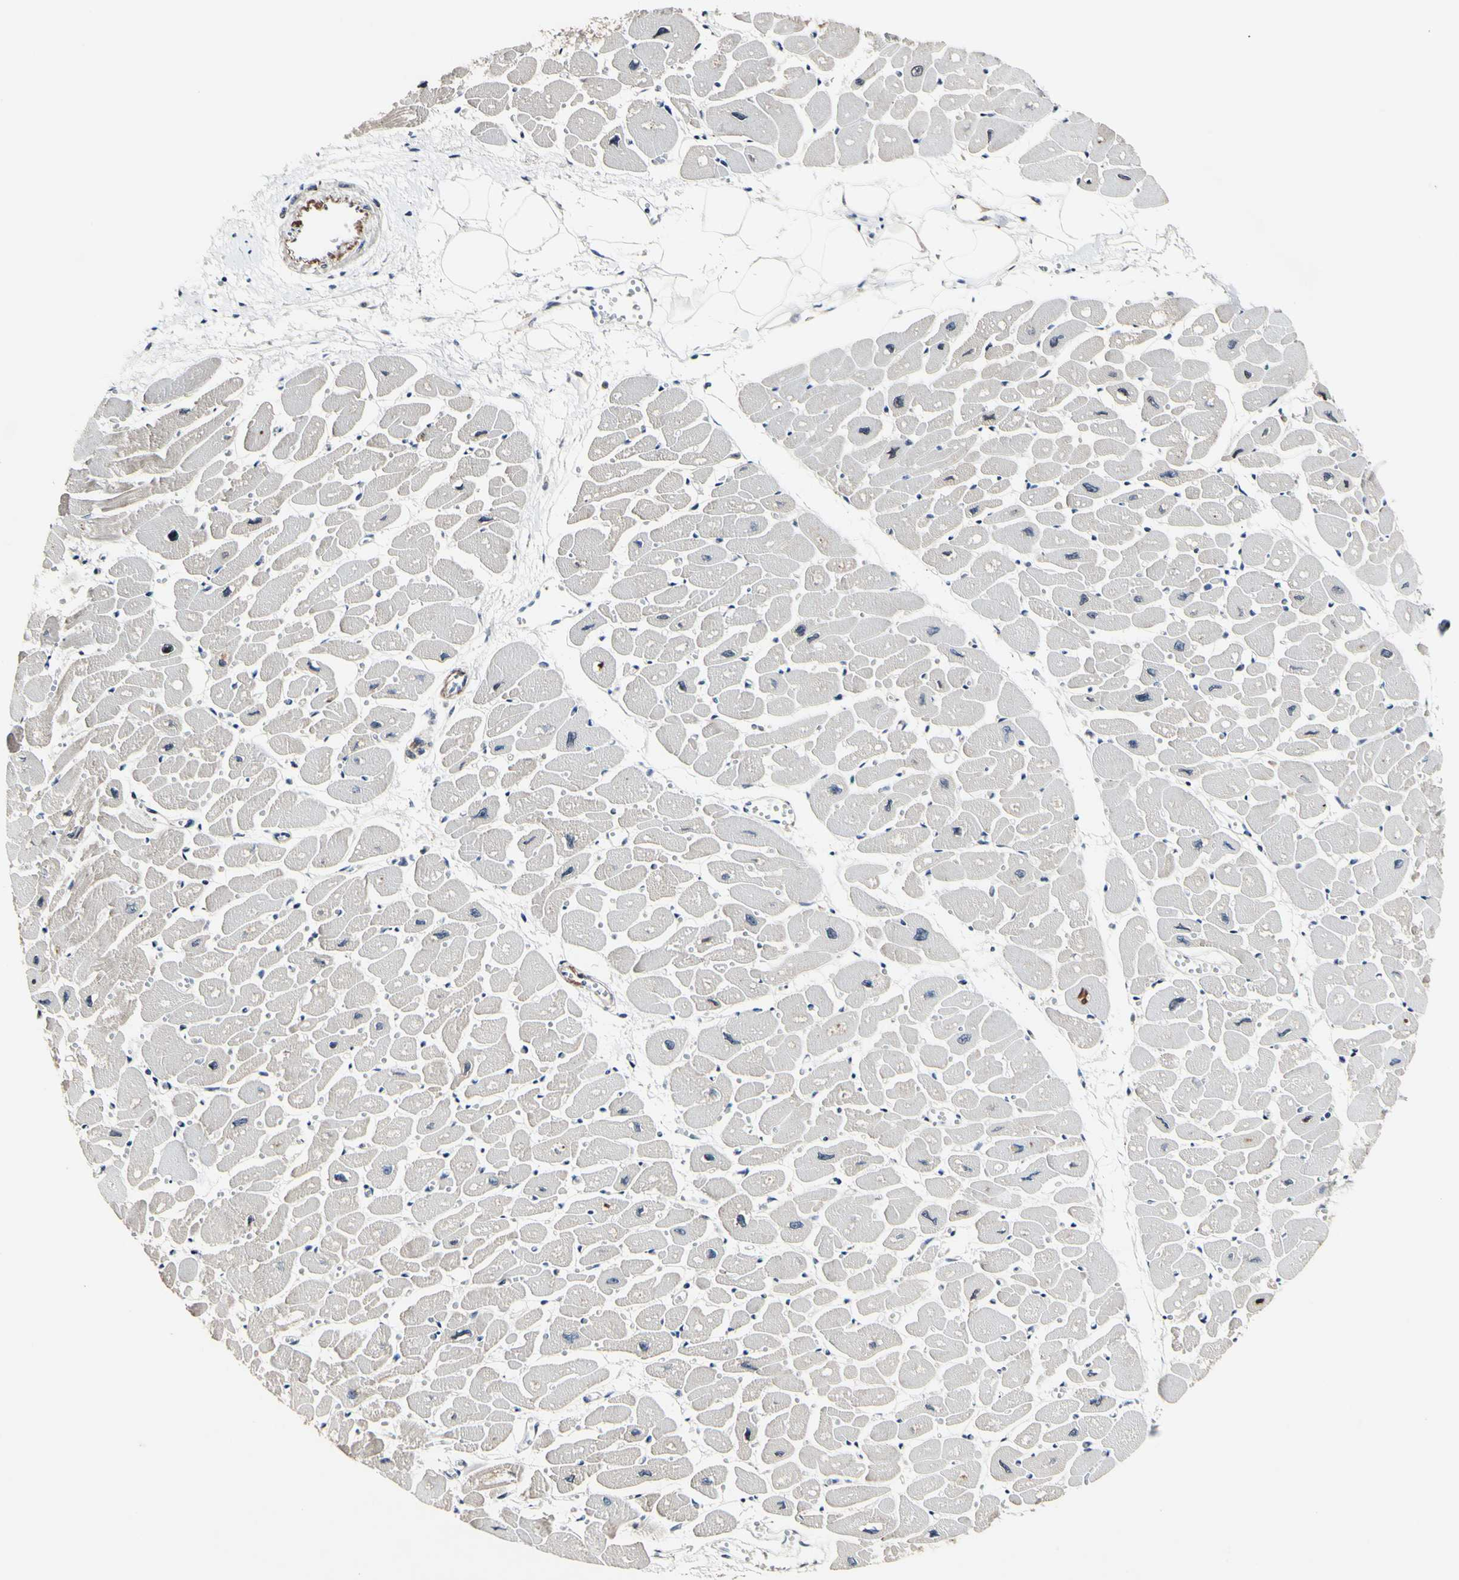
{"staining": {"intensity": "weak", "quantity": "<25%", "location": "nuclear"}, "tissue": "heart muscle", "cell_type": "Cardiomyocytes", "image_type": "normal", "snomed": [{"axis": "morphology", "description": "Normal tissue, NOS"}, {"axis": "topography", "description": "Heart"}], "caption": "IHC image of benign heart muscle: human heart muscle stained with DAB reveals no significant protein positivity in cardiomyocytes. (Immunohistochemistry, brightfield microscopy, high magnification).", "gene": "PSMD10", "patient": {"sex": "female", "age": 54}}